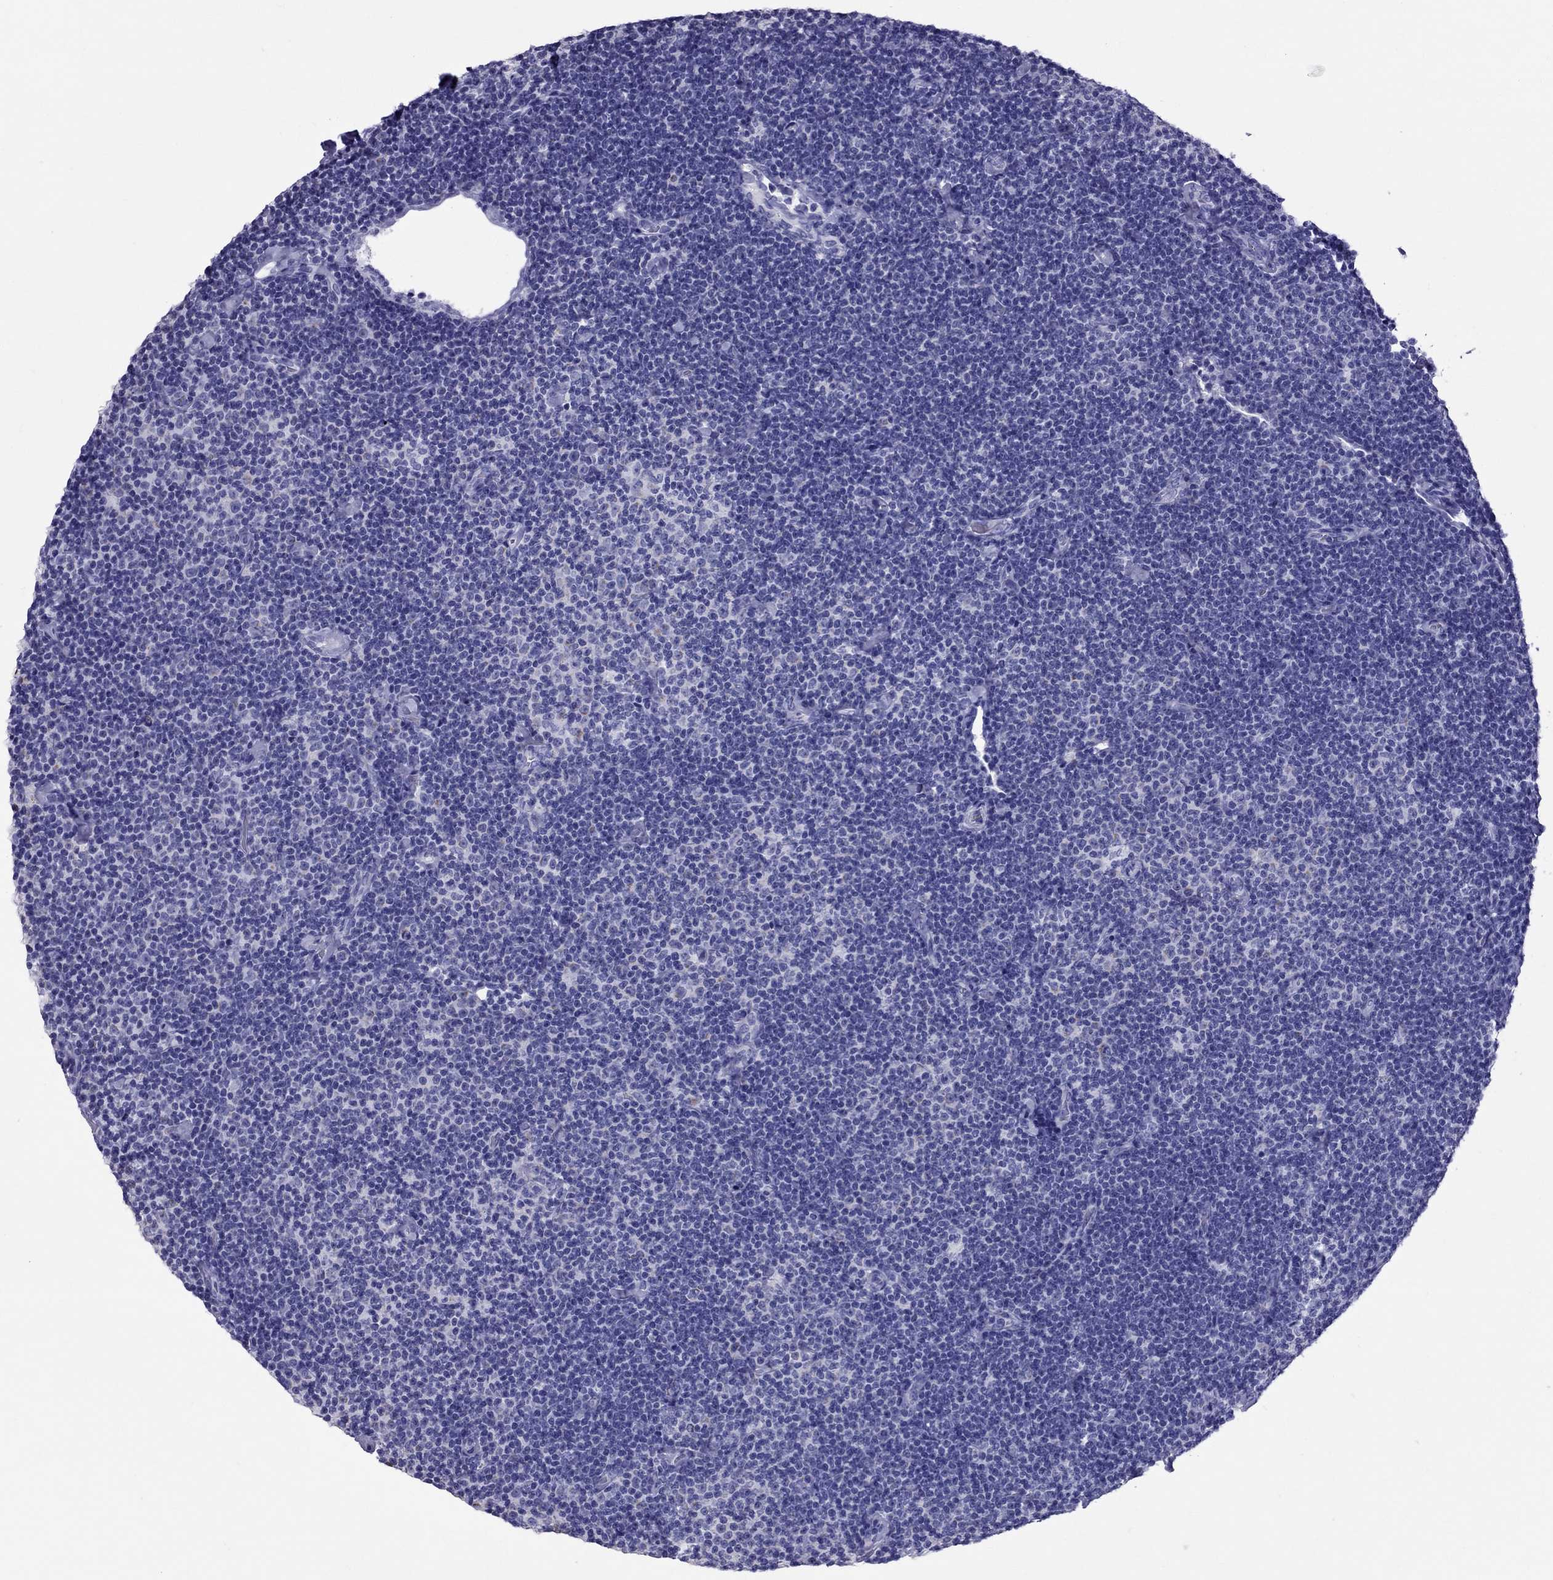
{"staining": {"intensity": "negative", "quantity": "none", "location": "none"}, "tissue": "lymphoma", "cell_type": "Tumor cells", "image_type": "cancer", "snomed": [{"axis": "morphology", "description": "Malignant lymphoma, non-Hodgkin's type, Low grade"}, {"axis": "topography", "description": "Lymph node"}], "caption": "Human lymphoma stained for a protein using IHC exhibits no positivity in tumor cells.", "gene": "TTLL13", "patient": {"sex": "male", "age": 81}}